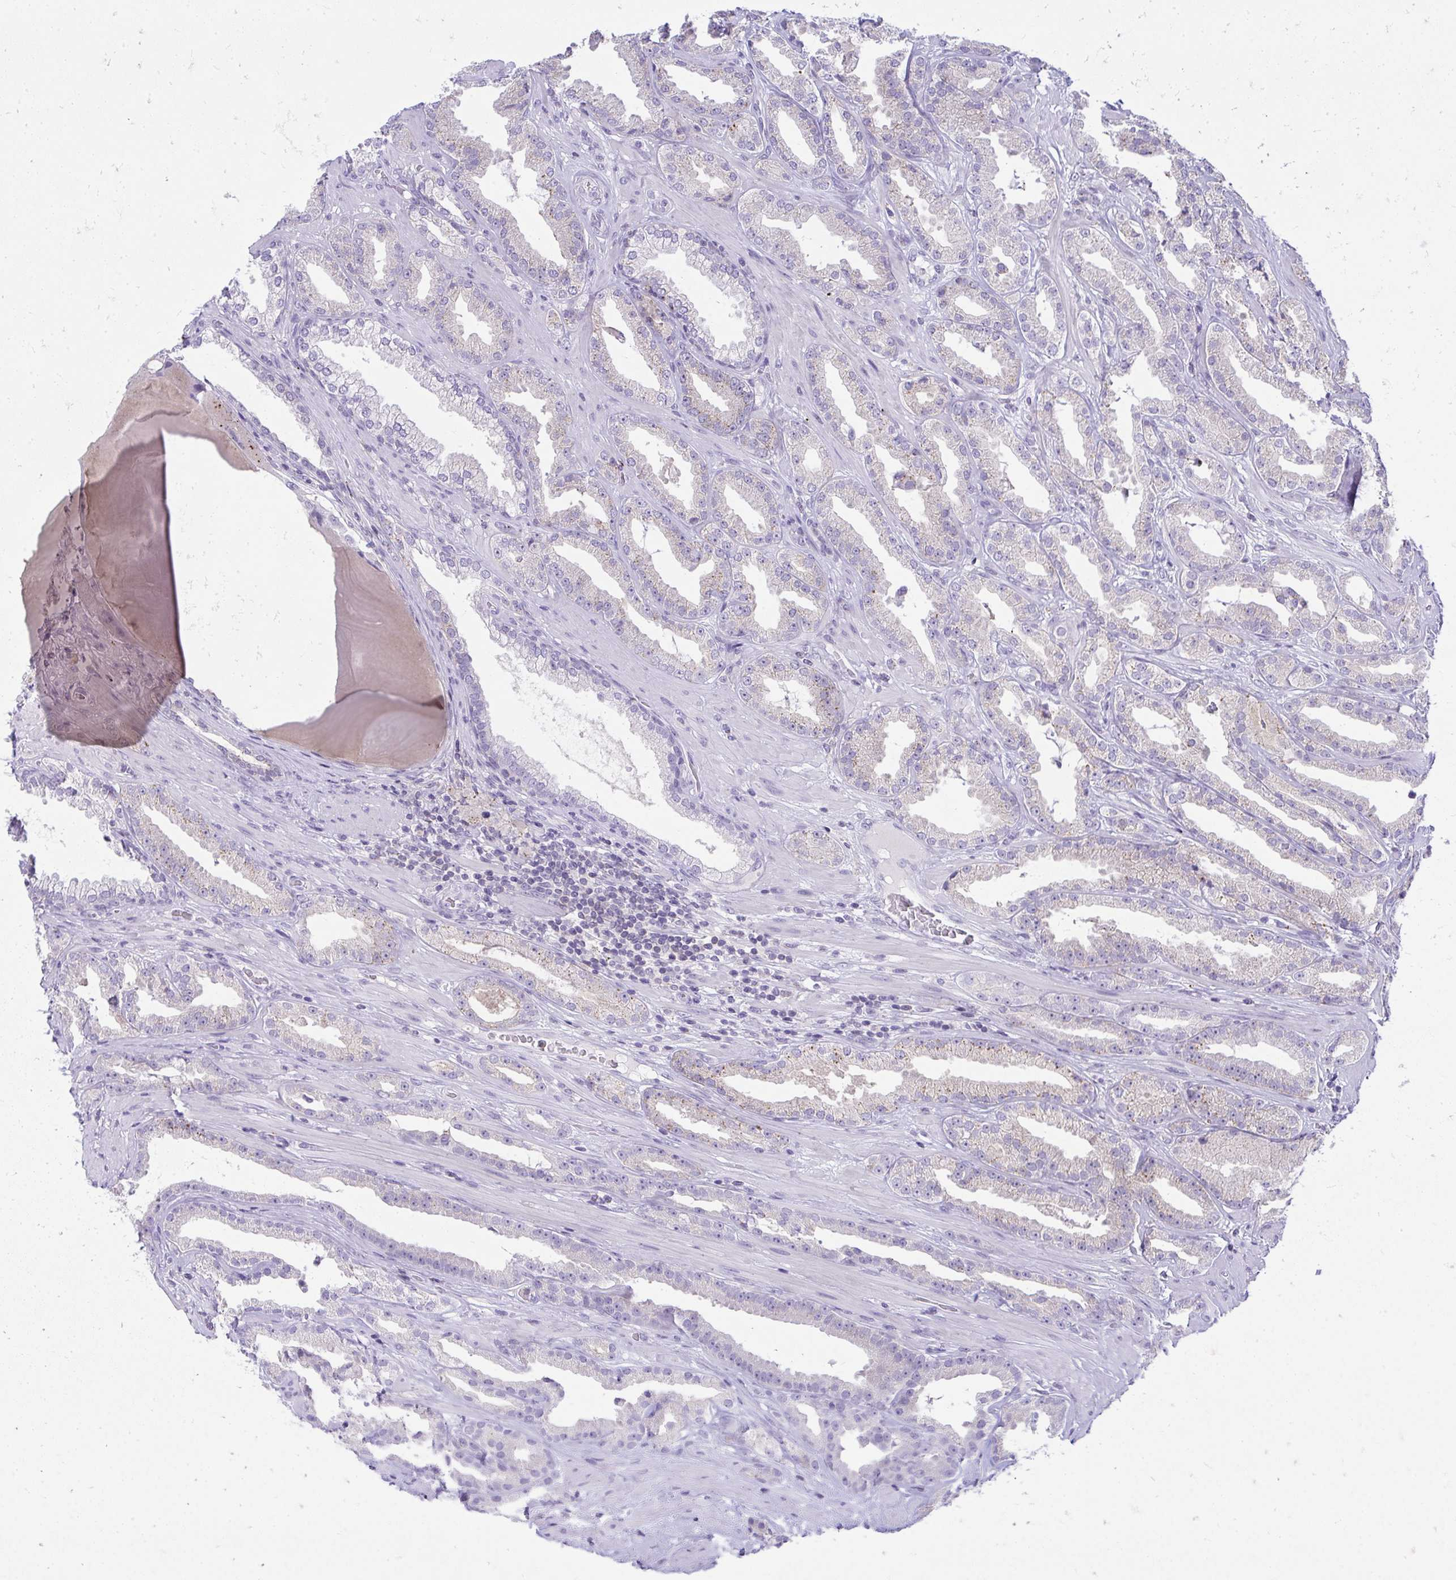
{"staining": {"intensity": "weak", "quantity": "<25%", "location": "cytoplasmic/membranous"}, "tissue": "prostate cancer", "cell_type": "Tumor cells", "image_type": "cancer", "snomed": [{"axis": "morphology", "description": "Adenocarcinoma, Low grade"}, {"axis": "topography", "description": "Prostate"}], "caption": "Tumor cells are negative for protein expression in human prostate low-grade adenocarcinoma.", "gene": "VPS4B", "patient": {"sex": "male", "age": 61}}